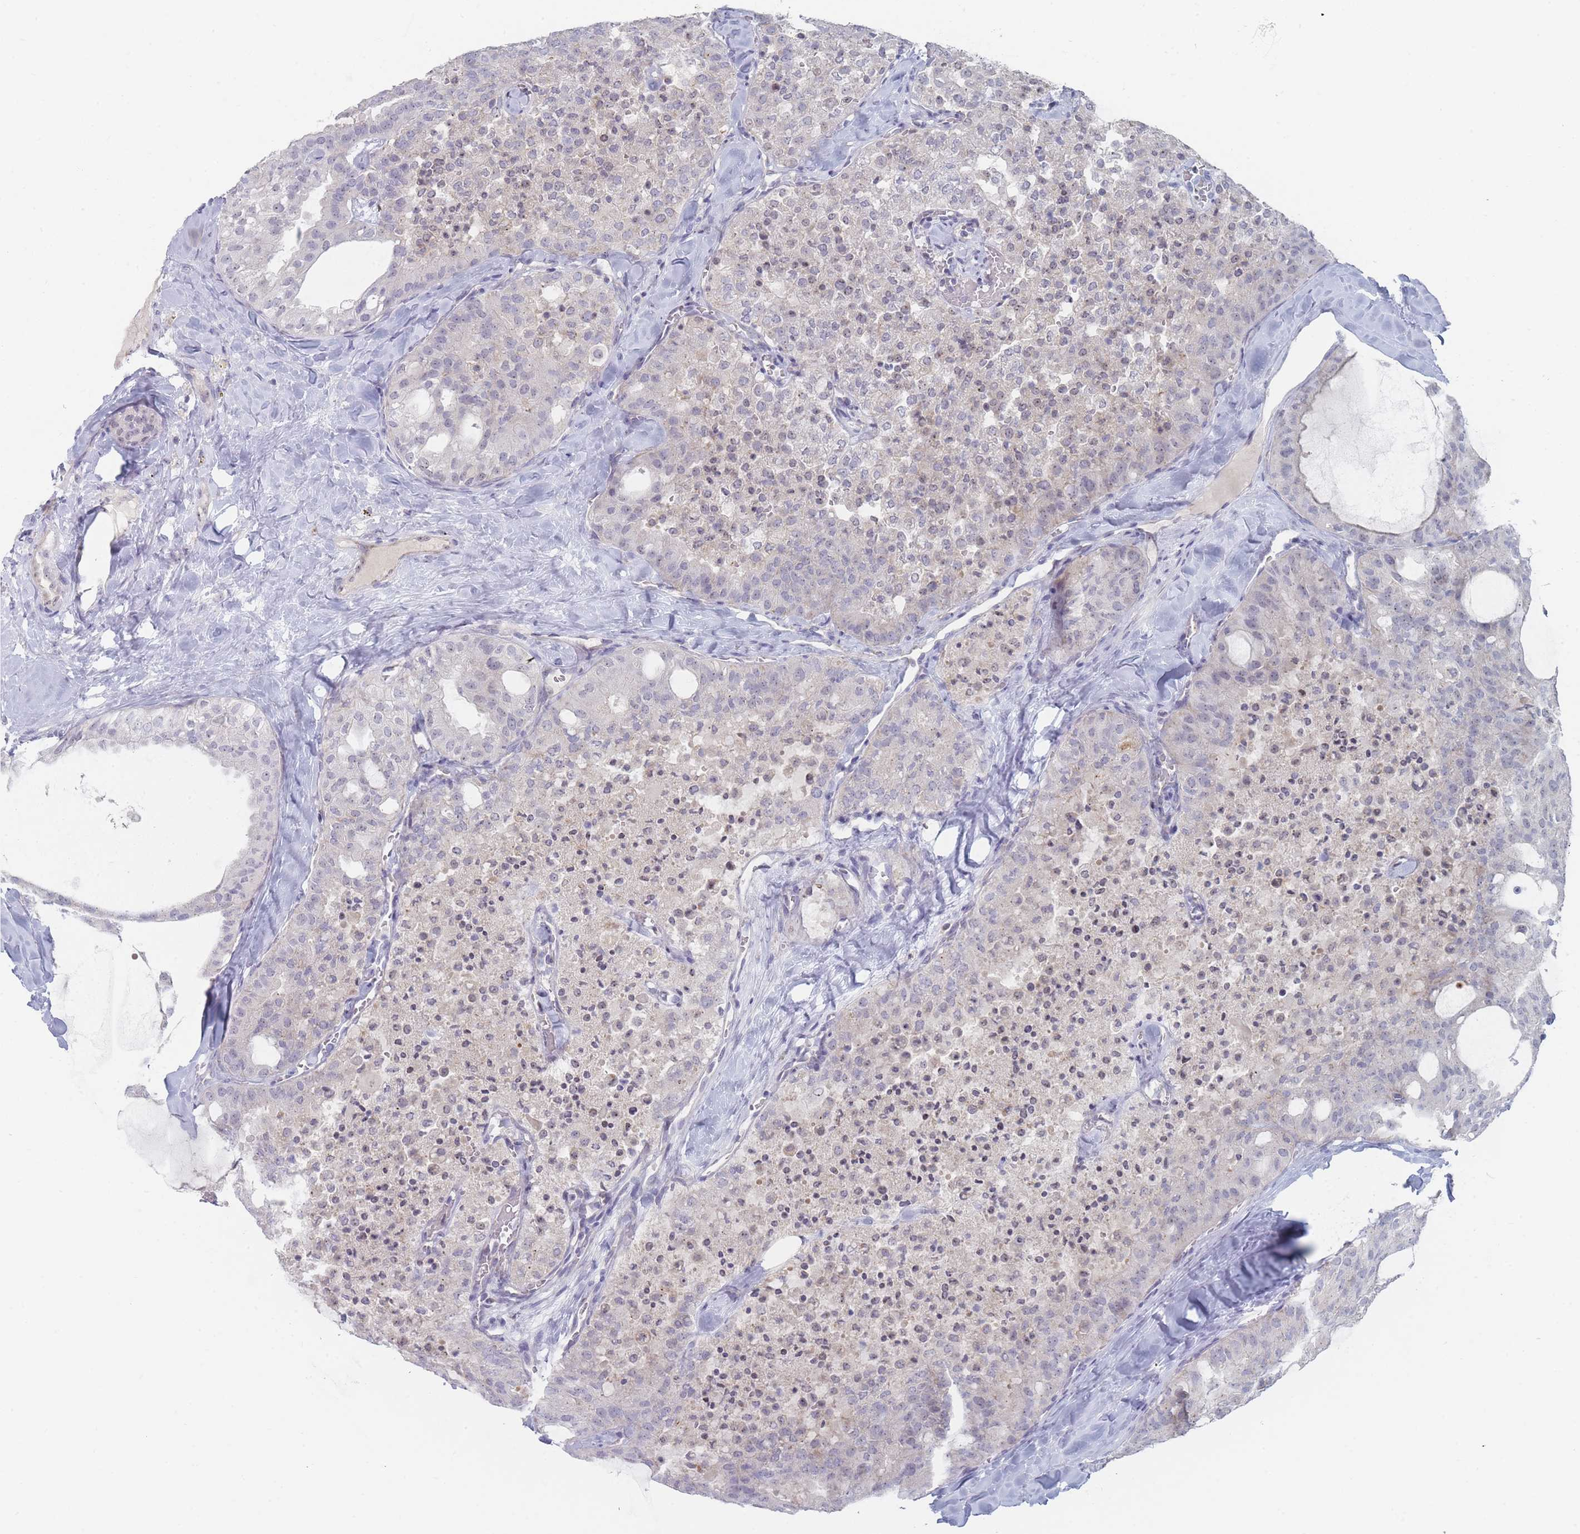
{"staining": {"intensity": "negative", "quantity": "none", "location": "none"}, "tissue": "thyroid cancer", "cell_type": "Tumor cells", "image_type": "cancer", "snomed": [{"axis": "morphology", "description": "Follicular adenoma carcinoma, NOS"}, {"axis": "topography", "description": "Thyroid gland"}], "caption": "The photomicrograph shows no significant staining in tumor cells of thyroid follicular adenoma carcinoma.", "gene": "RNF8", "patient": {"sex": "male", "age": 75}}